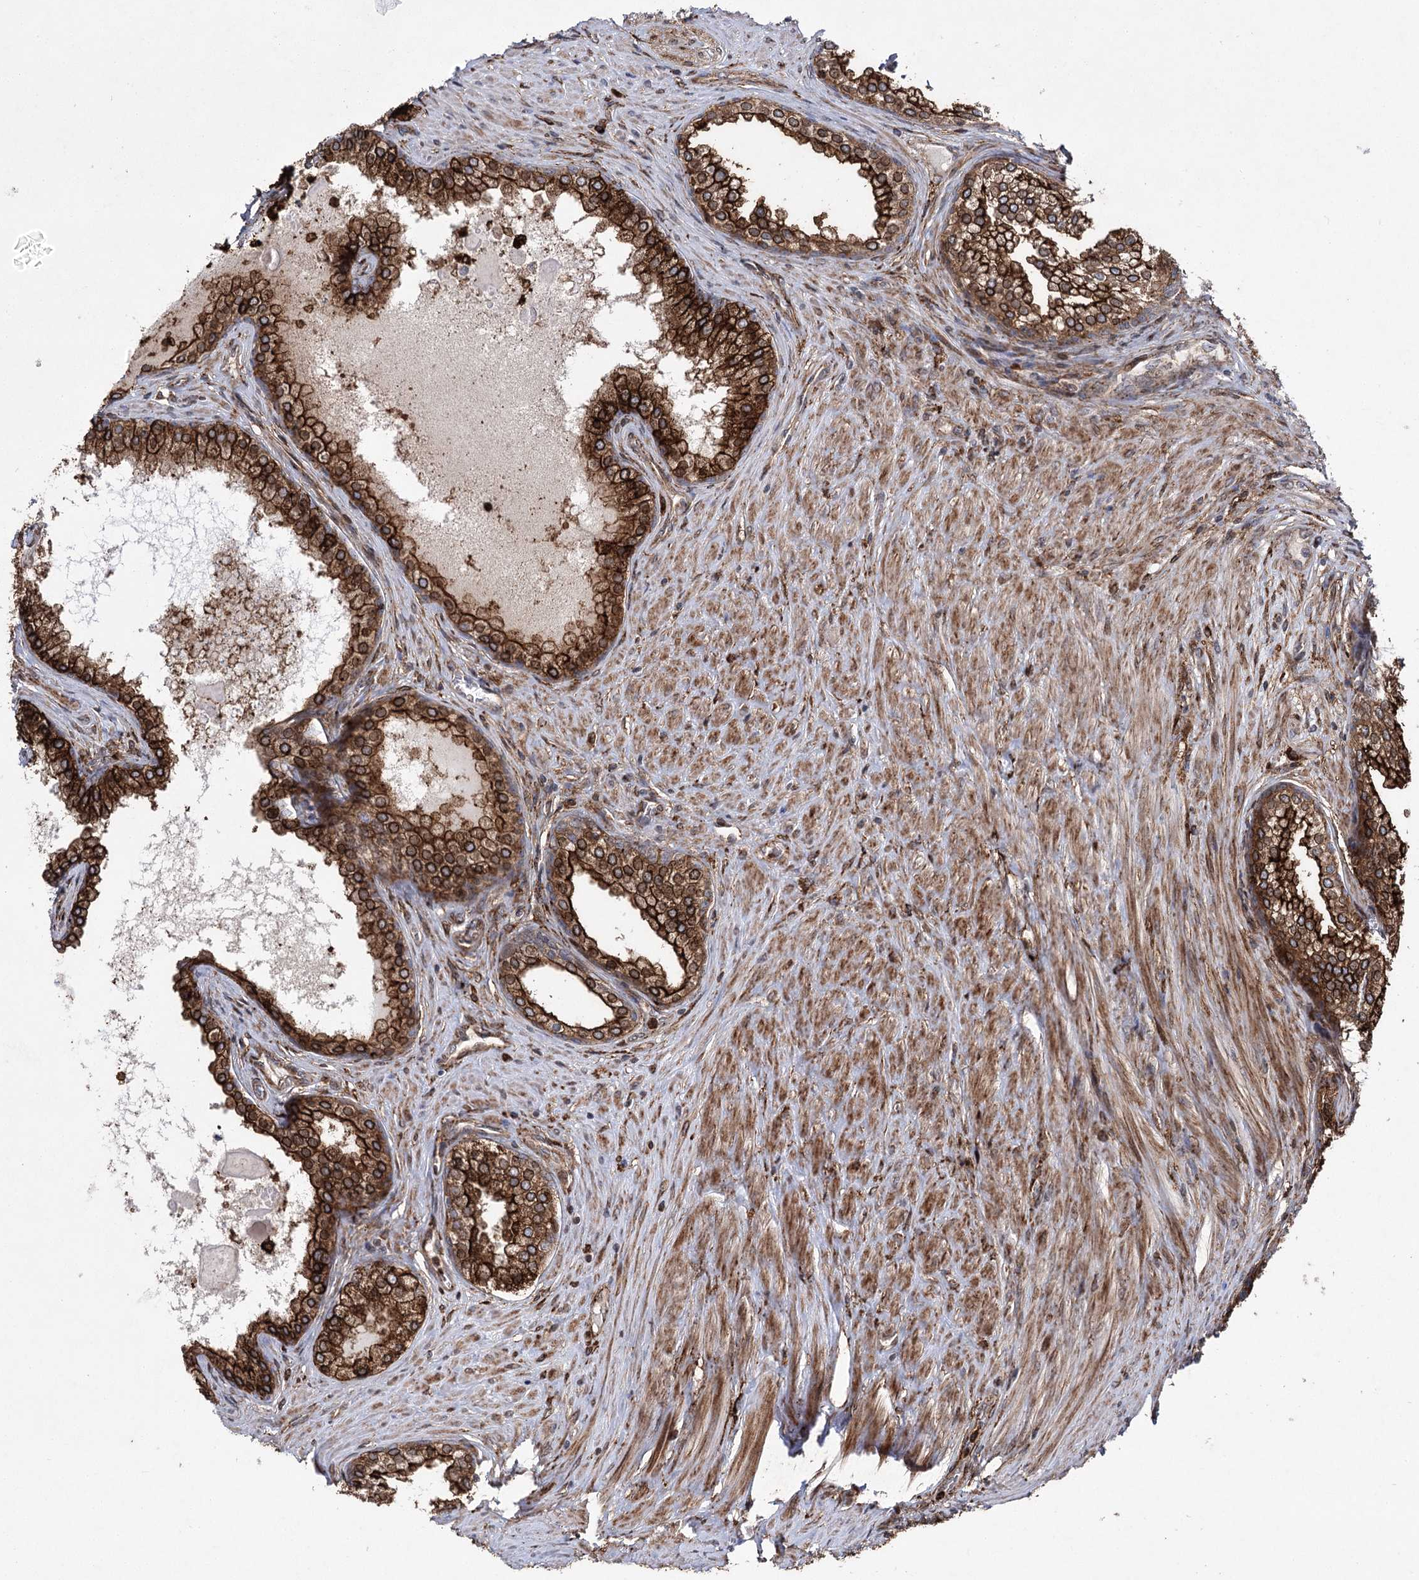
{"staining": {"intensity": "strong", "quantity": ">75%", "location": "cytoplasmic/membranous"}, "tissue": "prostate cancer", "cell_type": "Tumor cells", "image_type": "cancer", "snomed": [{"axis": "morphology", "description": "Adenocarcinoma, High grade"}, {"axis": "topography", "description": "Prostate"}], "caption": "Human prostate cancer (adenocarcinoma (high-grade)) stained with a protein marker demonstrates strong staining in tumor cells.", "gene": "DCUN1D4", "patient": {"sex": "male", "age": 63}}